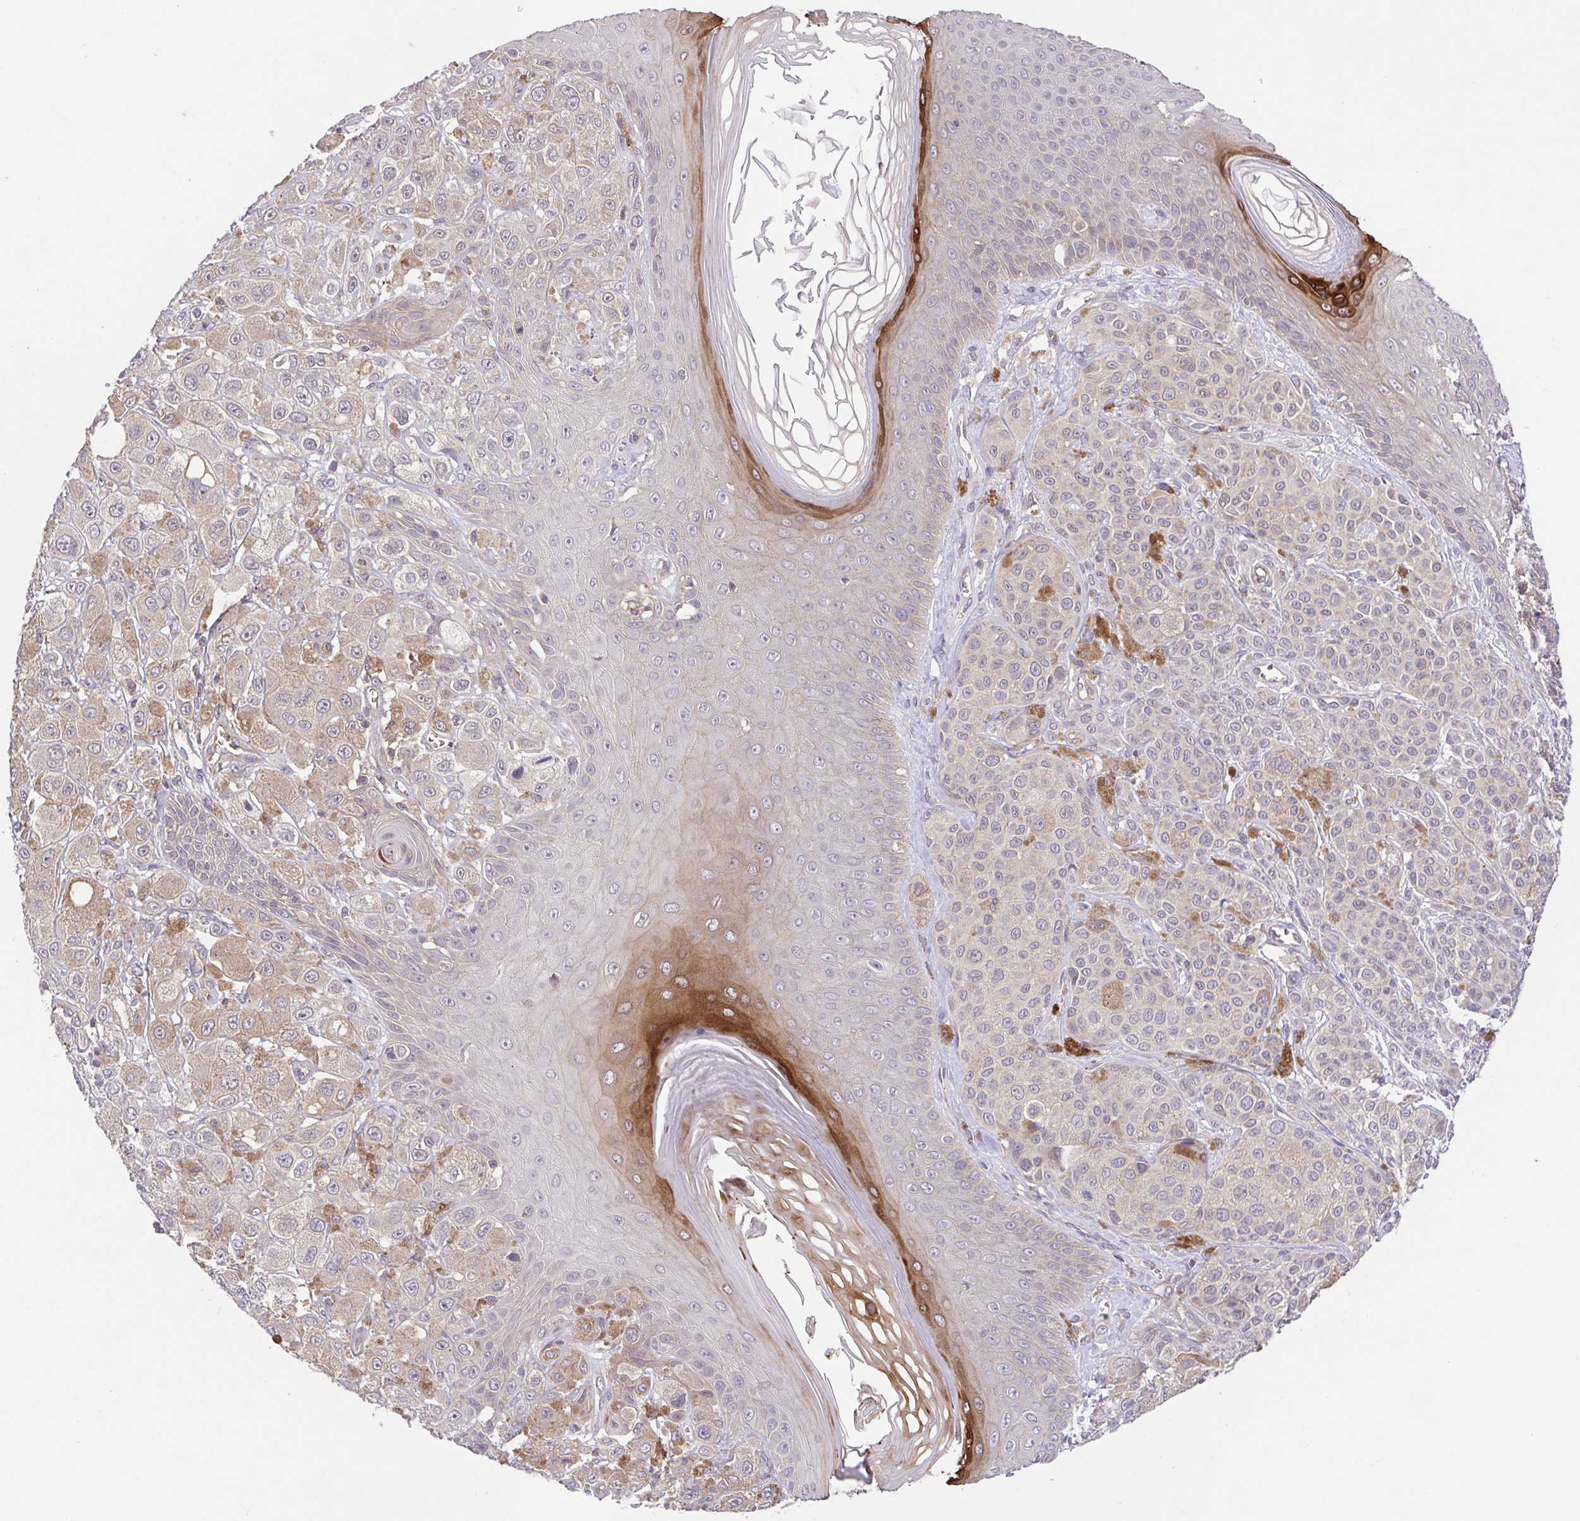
{"staining": {"intensity": "negative", "quantity": "none", "location": "none"}, "tissue": "melanoma", "cell_type": "Tumor cells", "image_type": "cancer", "snomed": [{"axis": "morphology", "description": "Malignant melanoma, NOS"}, {"axis": "topography", "description": "Skin"}], "caption": "This is a micrograph of immunohistochemistry staining of malignant melanoma, which shows no positivity in tumor cells.", "gene": "IDE", "patient": {"sex": "male", "age": 67}}